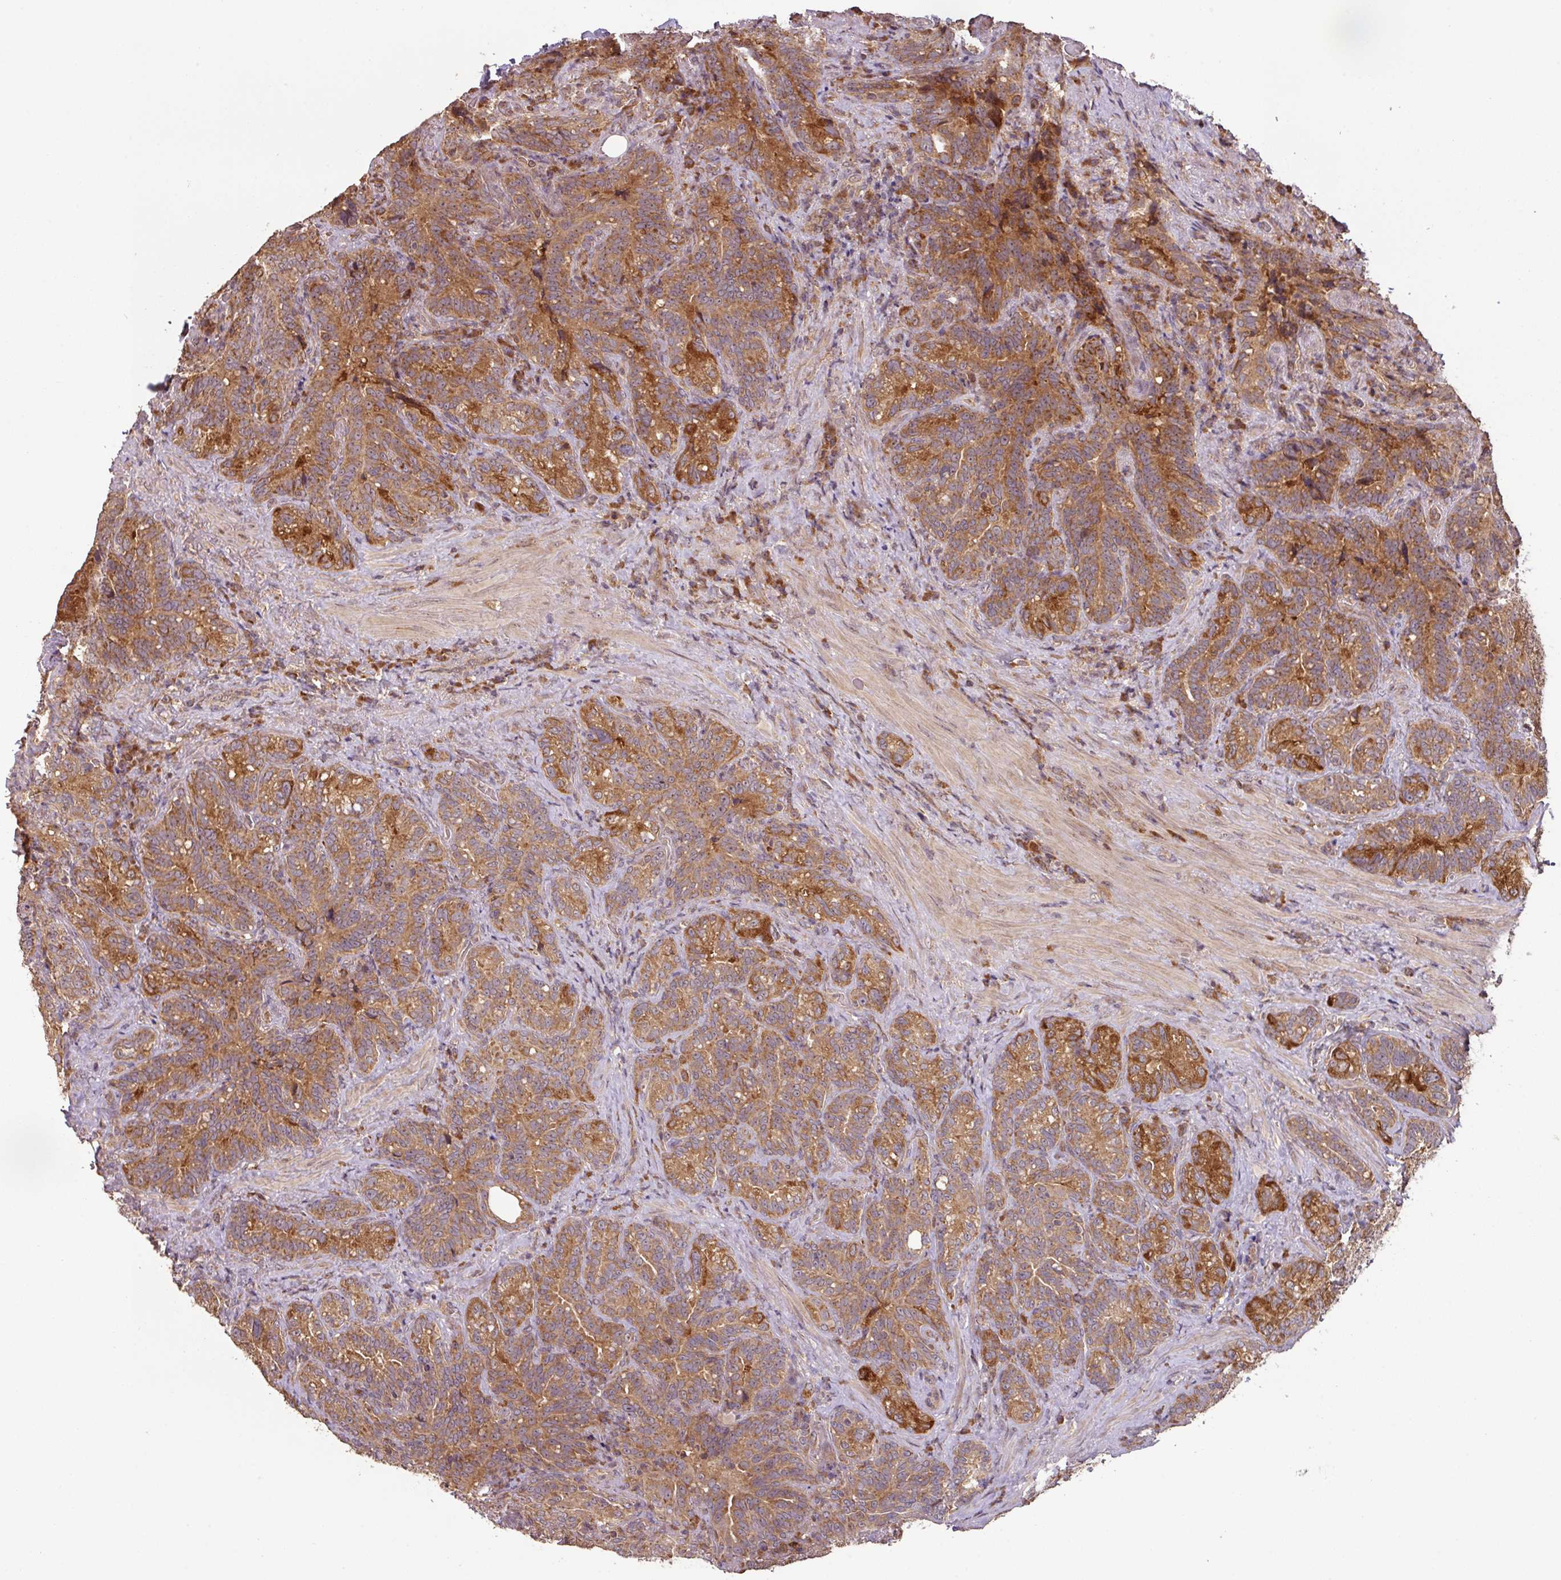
{"staining": {"intensity": "strong", "quantity": ">75%", "location": "cytoplasmic/membranous"}, "tissue": "seminal vesicle", "cell_type": "Glandular cells", "image_type": "normal", "snomed": [{"axis": "morphology", "description": "Normal tissue, NOS"}, {"axis": "topography", "description": "Seminal veicle"}], "caption": "Immunohistochemical staining of unremarkable seminal vesicle displays high levels of strong cytoplasmic/membranous positivity in about >75% of glandular cells.", "gene": "MRRF", "patient": {"sex": "male", "age": 68}}